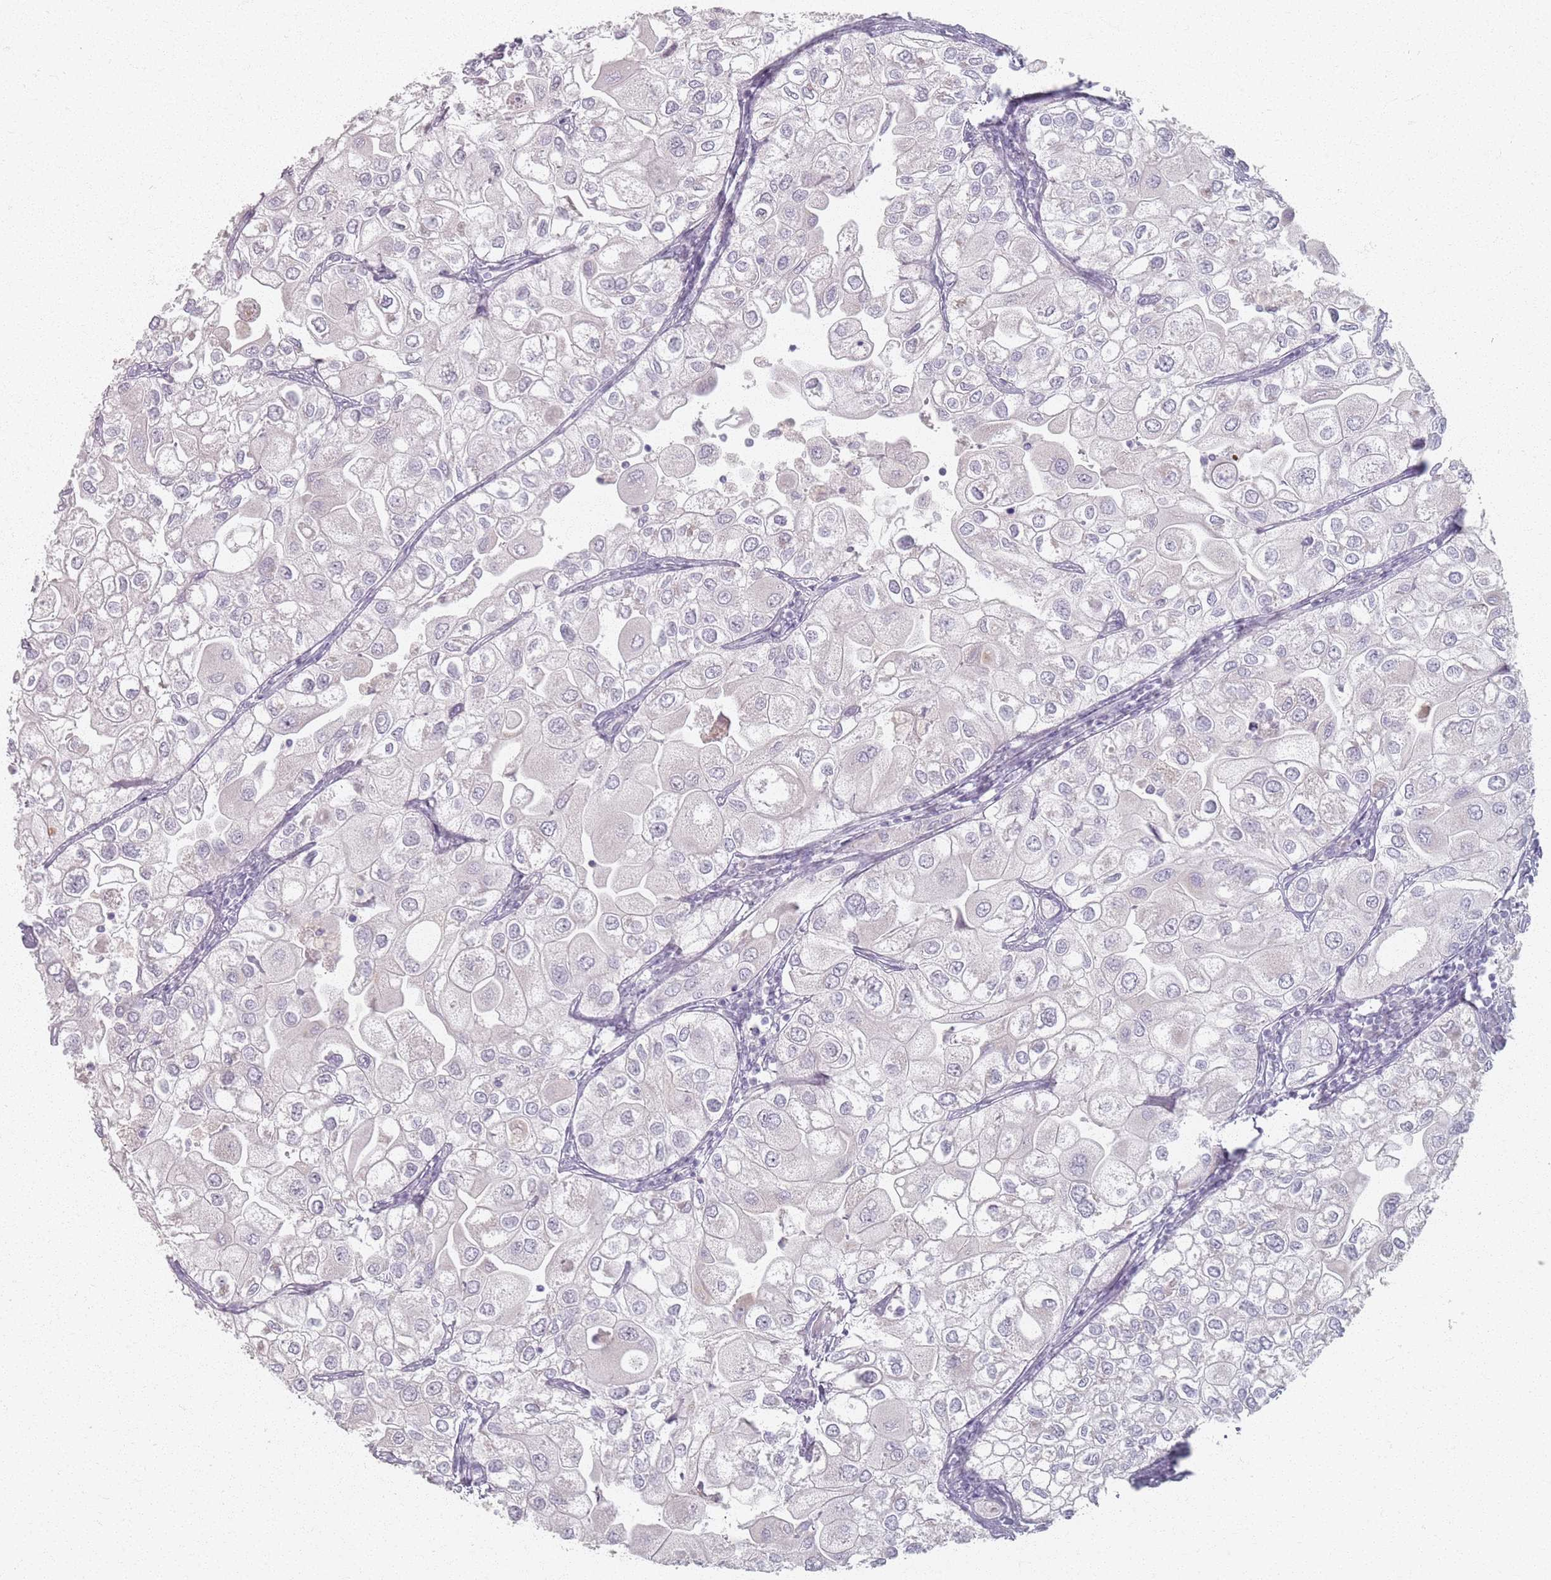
{"staining": {"intensity": "negative", "quantity": "none", "location": "none"}, "tissue": "urothelial cancer", "cell_type": "Tumor cells", "image_type": "cancer", "snomed": [{"axis": "morphology", "description": "Urothelial carcinoma, High grade"}, {"axis": "topography", "description": "Urinary bladder"}], "caption": "IHC micrograph of urothelial cancer stained for a protein (brown), which demonstrates no staining in tumor cells.", "gene": "PKD2L2", "patient": {"sex": "male", "age": 64}}